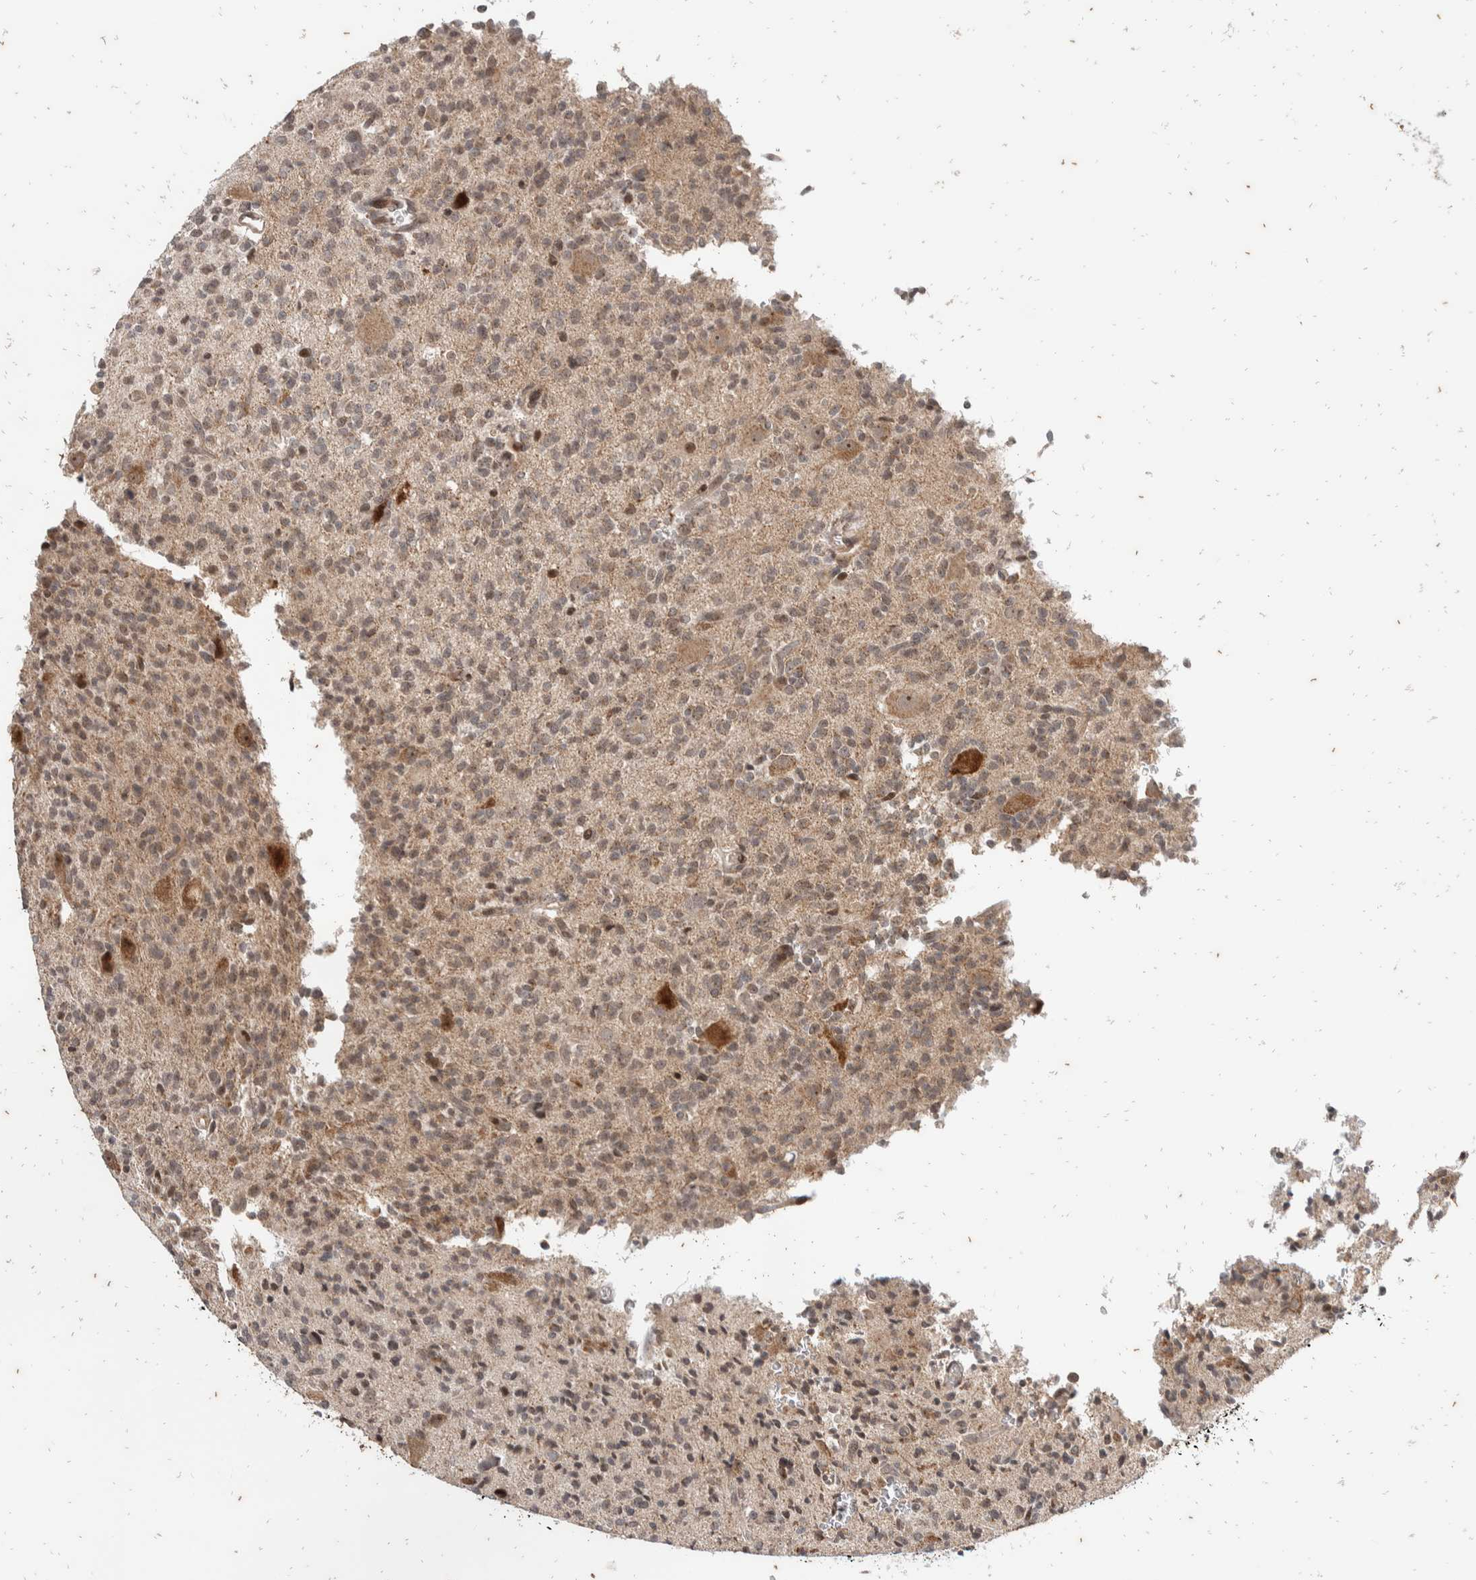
{"staining": {"intensity": "weak", "quantity": "<25%", "location": "cytoplasmic/membranous,nuclear"}, "tissue": "glioma", "cell_type": "Tumor cells", "image_type": "cancer", "snomed": [{"axis": "morphology", "description": "Glioma, malignant, High grade"}, {"axis": "topography", "description": "Brain"}], "caption": "Human high-grade glioma (malignant) stained for a protein using IHC reveals no staining in tumor cells.", "gene": "ATXN7L1", "patient": {"sex": "male", "age": 34}}